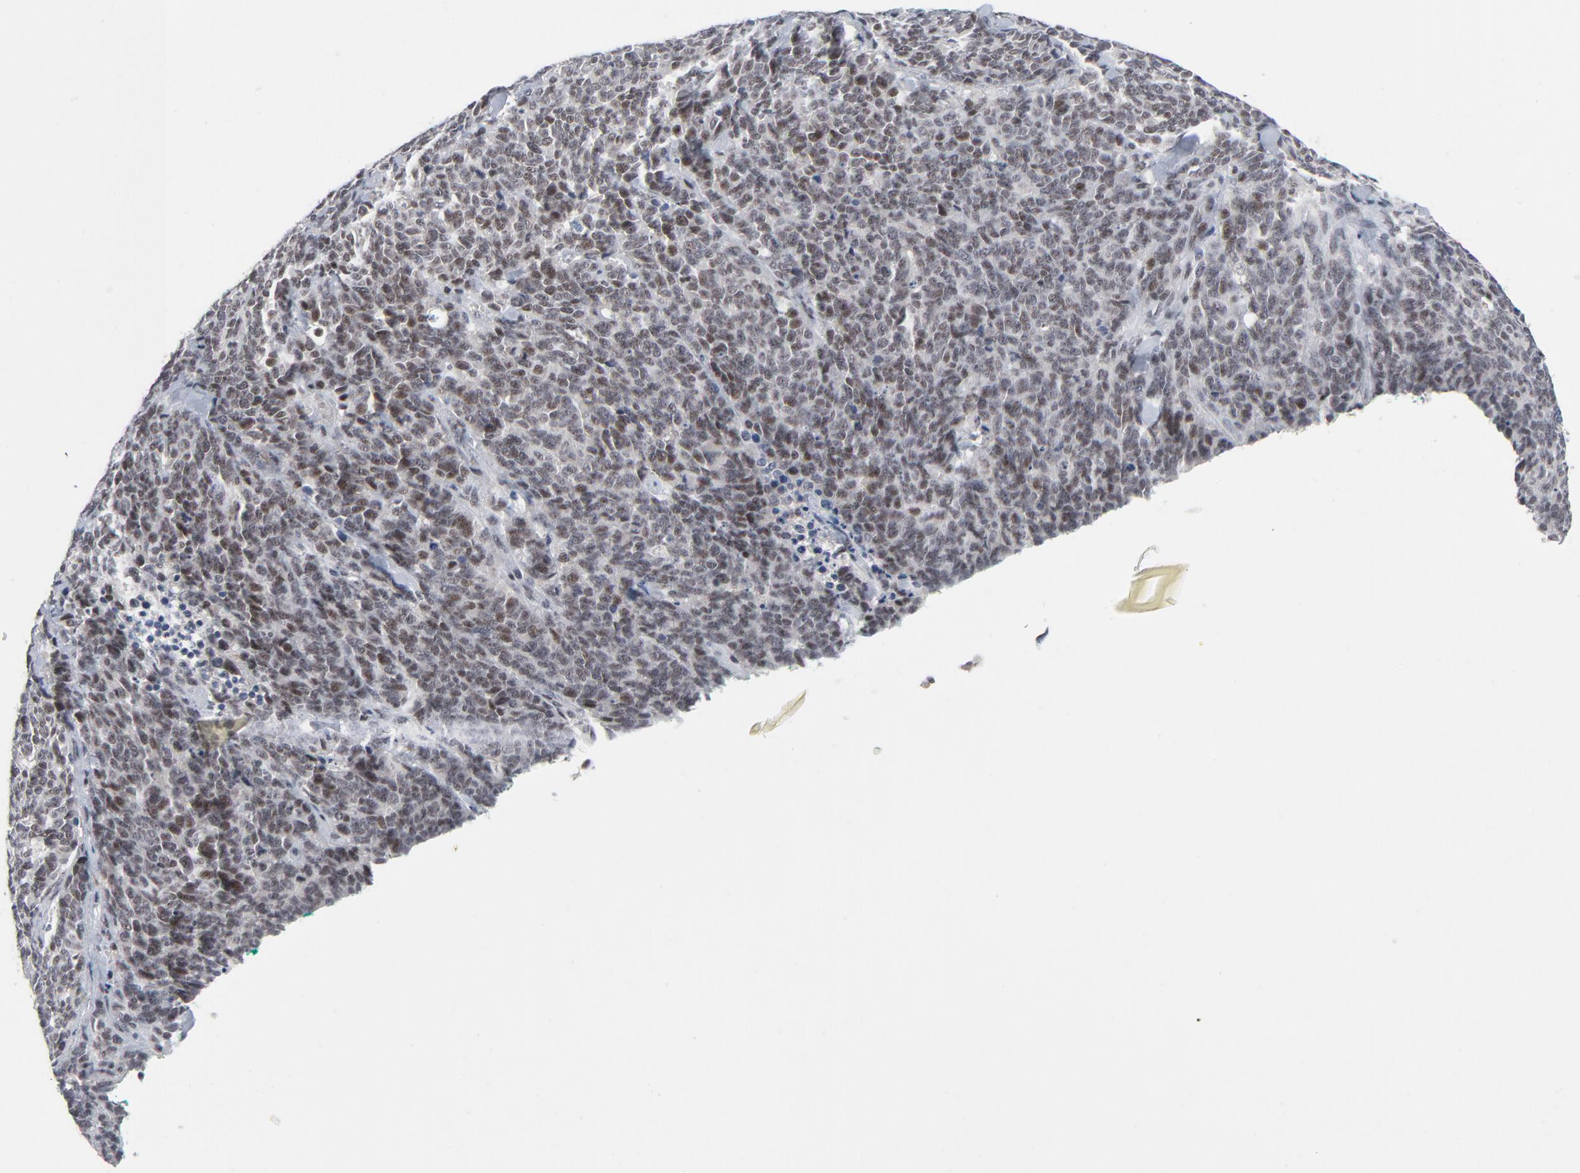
{"staining": {"intensity": "weak", "quantity": "25%-75%", "location": "nuclear"}, "tissue": "lung cancer", "cell_type": "Tumor cells", "image_type": "cancer", "snomed": [{"axis": "morphology", "description": "Neoplasm, malignant, NOS"}, {"axis": "topography", "description": "Lung"}], "caption": "A high-resolution image shows immunohistochemistry (IHC) staining of lung cancer (malignant neoplasm), which reveals weak nuclear expression in about 25%-75% of tumor cells.", "gene": "GABPA", "patient": {"sex": "female", "age": 58}}